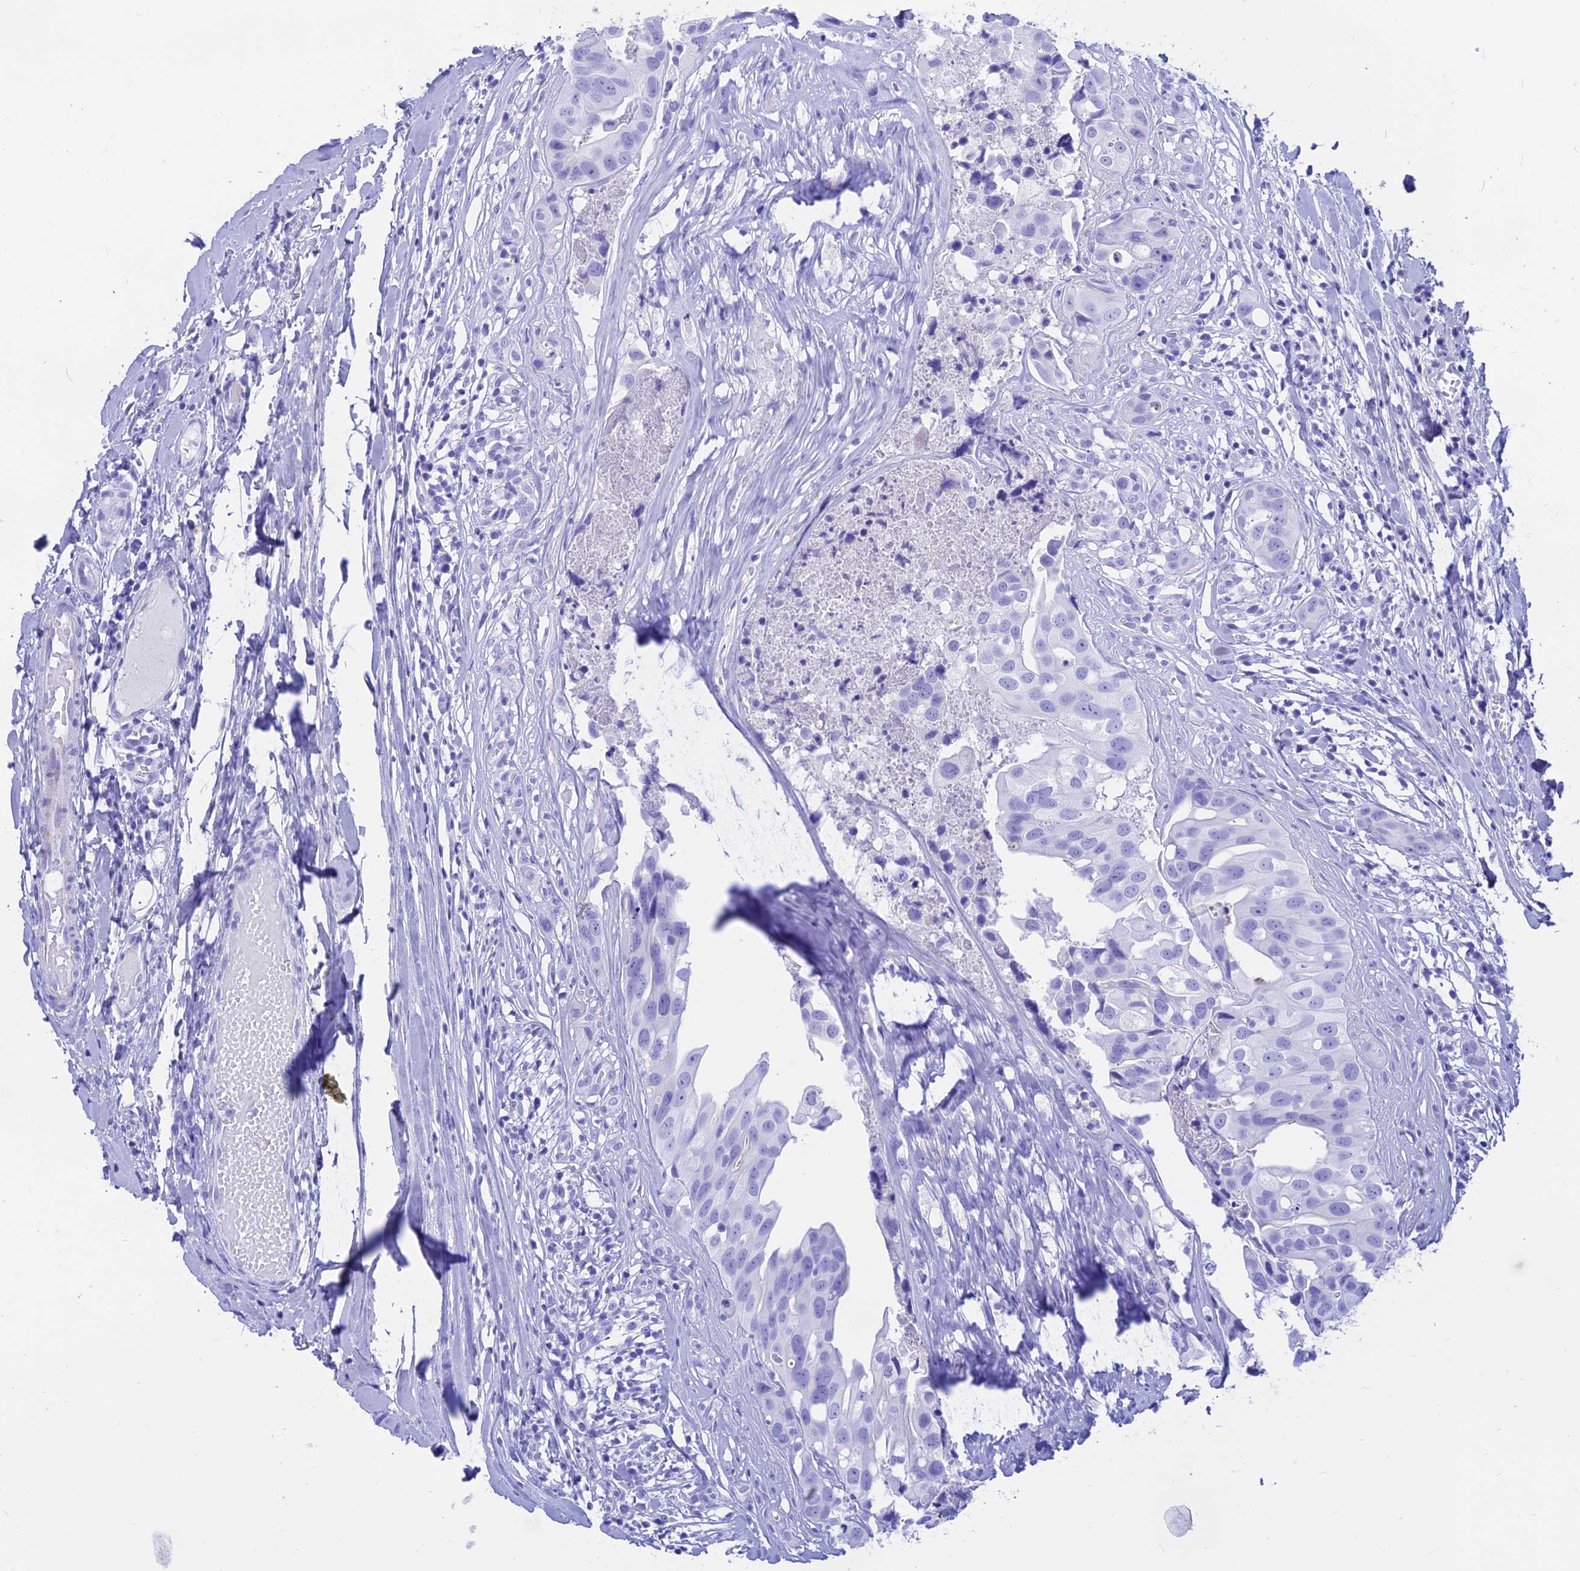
{"staining": {"intensity": "negative", "quantity": "none", "location": "none"}, "tissue": "head and neck cancer", "cell_type": "Tumor cells", "image_type": "cancer", "snomed": [{"axis": "morphology", "description": "Adenocarcinoma, NOS"}, {"axis": "morphology", "description": "Adenocarcinoma, metastatic, NOS"}, {"axis": "topography", "description": "Head-Neck"}], "caption": "The photomicrograph demonstrates no staining of tumor cells in head and neck cancer.", "gene": "PRNP", "patient": {"sex": "male", "age": 75}}